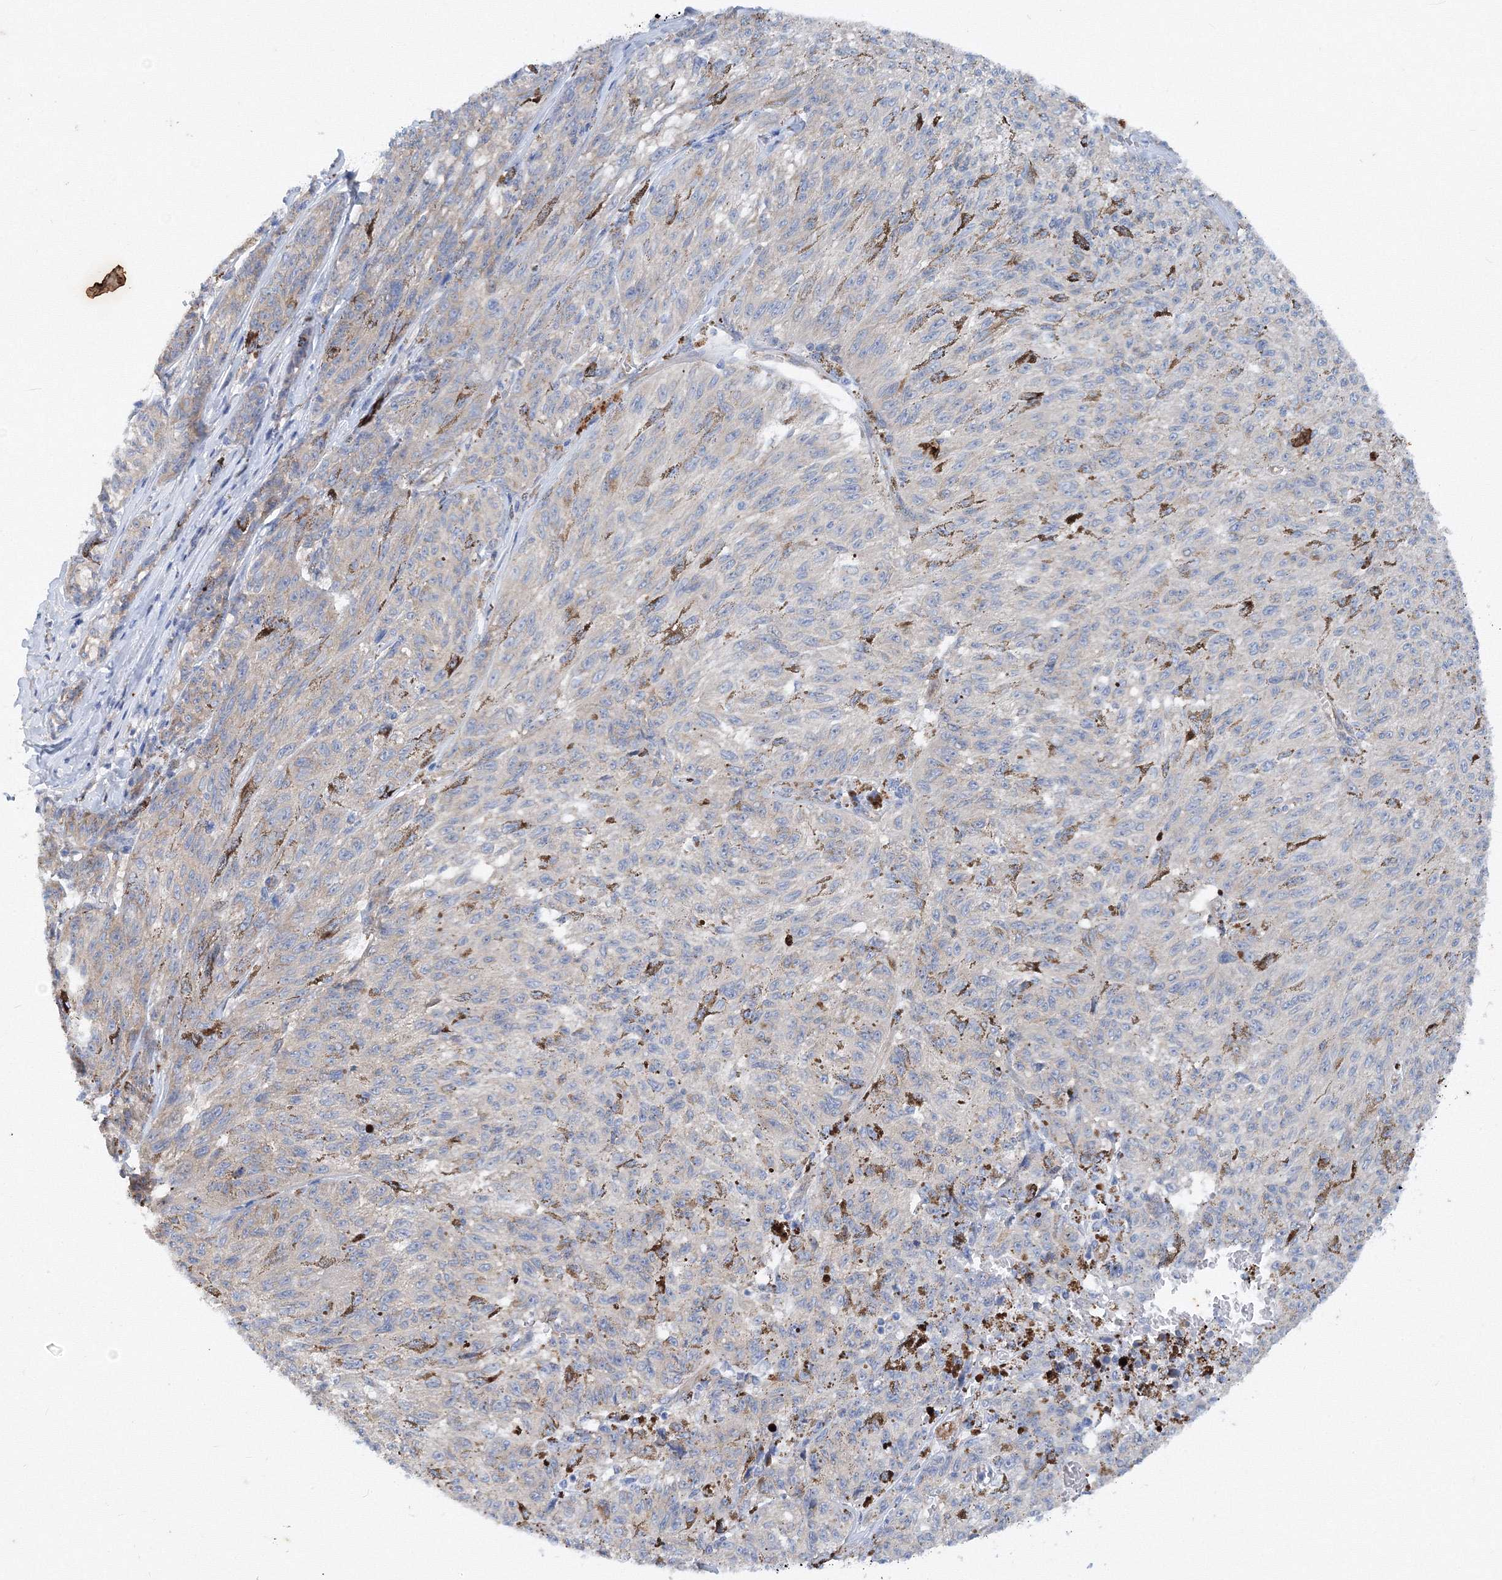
{"staining": {"intensity": "negative", "quantity": "none", "location": "none"}, "tissue": "melanoma", "cell_type": "Tumor cells", "image_type": "cancer", "snomed": [{"axis": "morphology", "description": "Malignant melanoma, NOS"}, {"axis": "topography", "description": "Skin"}], "caption": "High magnification brightfield microscopy of malignant melanoma stained with DAB (3,3'-diaminobenzidine) (brown) and counterstained with hematoxylin (blue): tumor cells show no significant positivity.", "gene": "TANC1", "patient": {"sex": "female", "age": 72}}